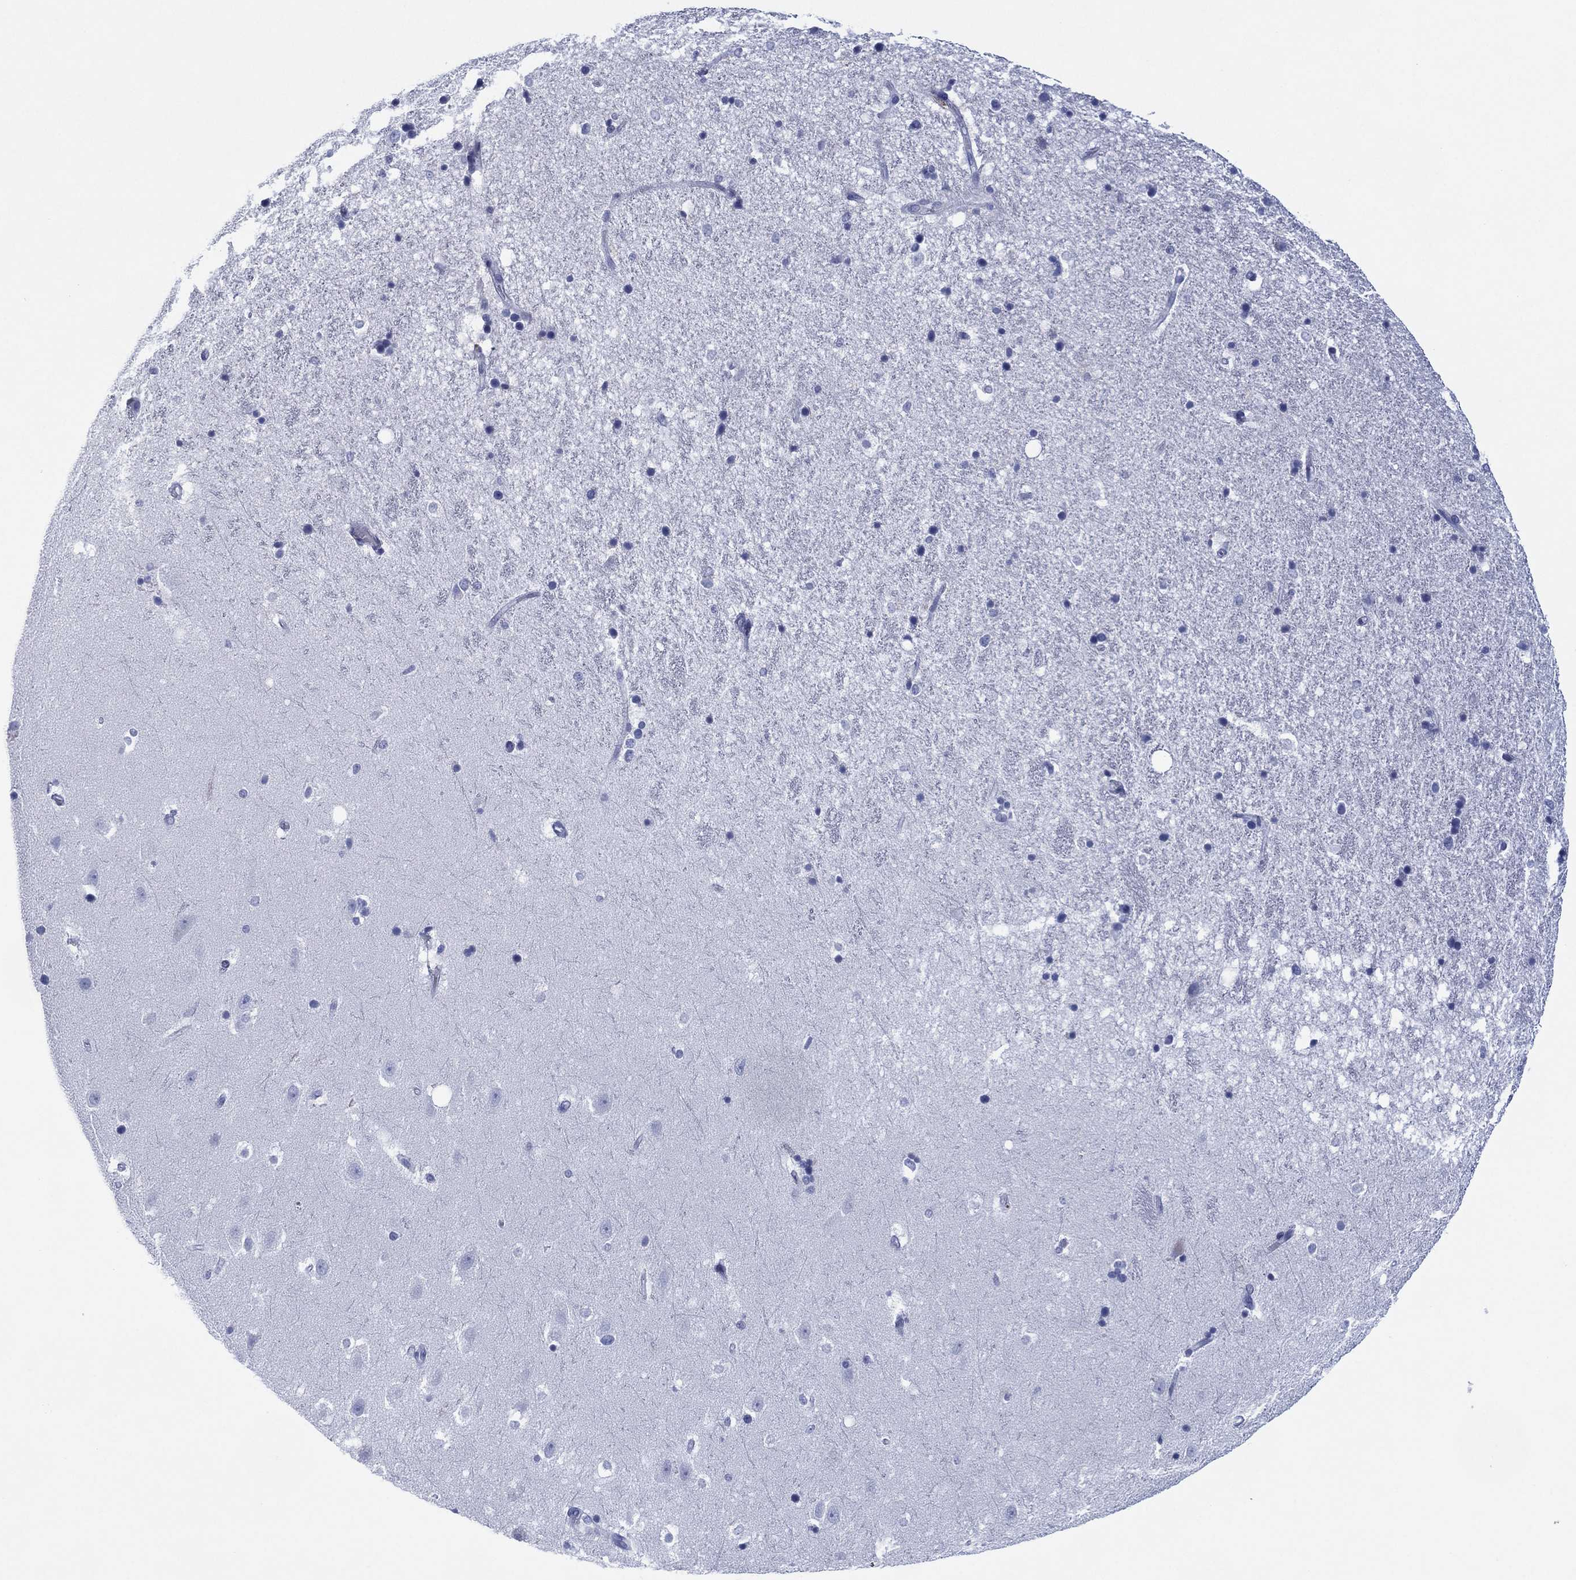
{"staining": {"intensity": "negative", "quantity": "none", "location": "none"}, "tissue": "hippocampus", "cell_type": "Glial cells", "image_type": "normal", "snomed": [{"axis": "morphology", "description": "Normal tissue, NOS"}, {"axis": "topography", "description": "Hippocampus"}], "caption": "IHC histopathology image of unremarkable hippocampus stained for a protein (brown), which demonstrates no staining in glial cells.", "gene": "SIGLECL1", "patient": {"sex": "male", "age": 49}}